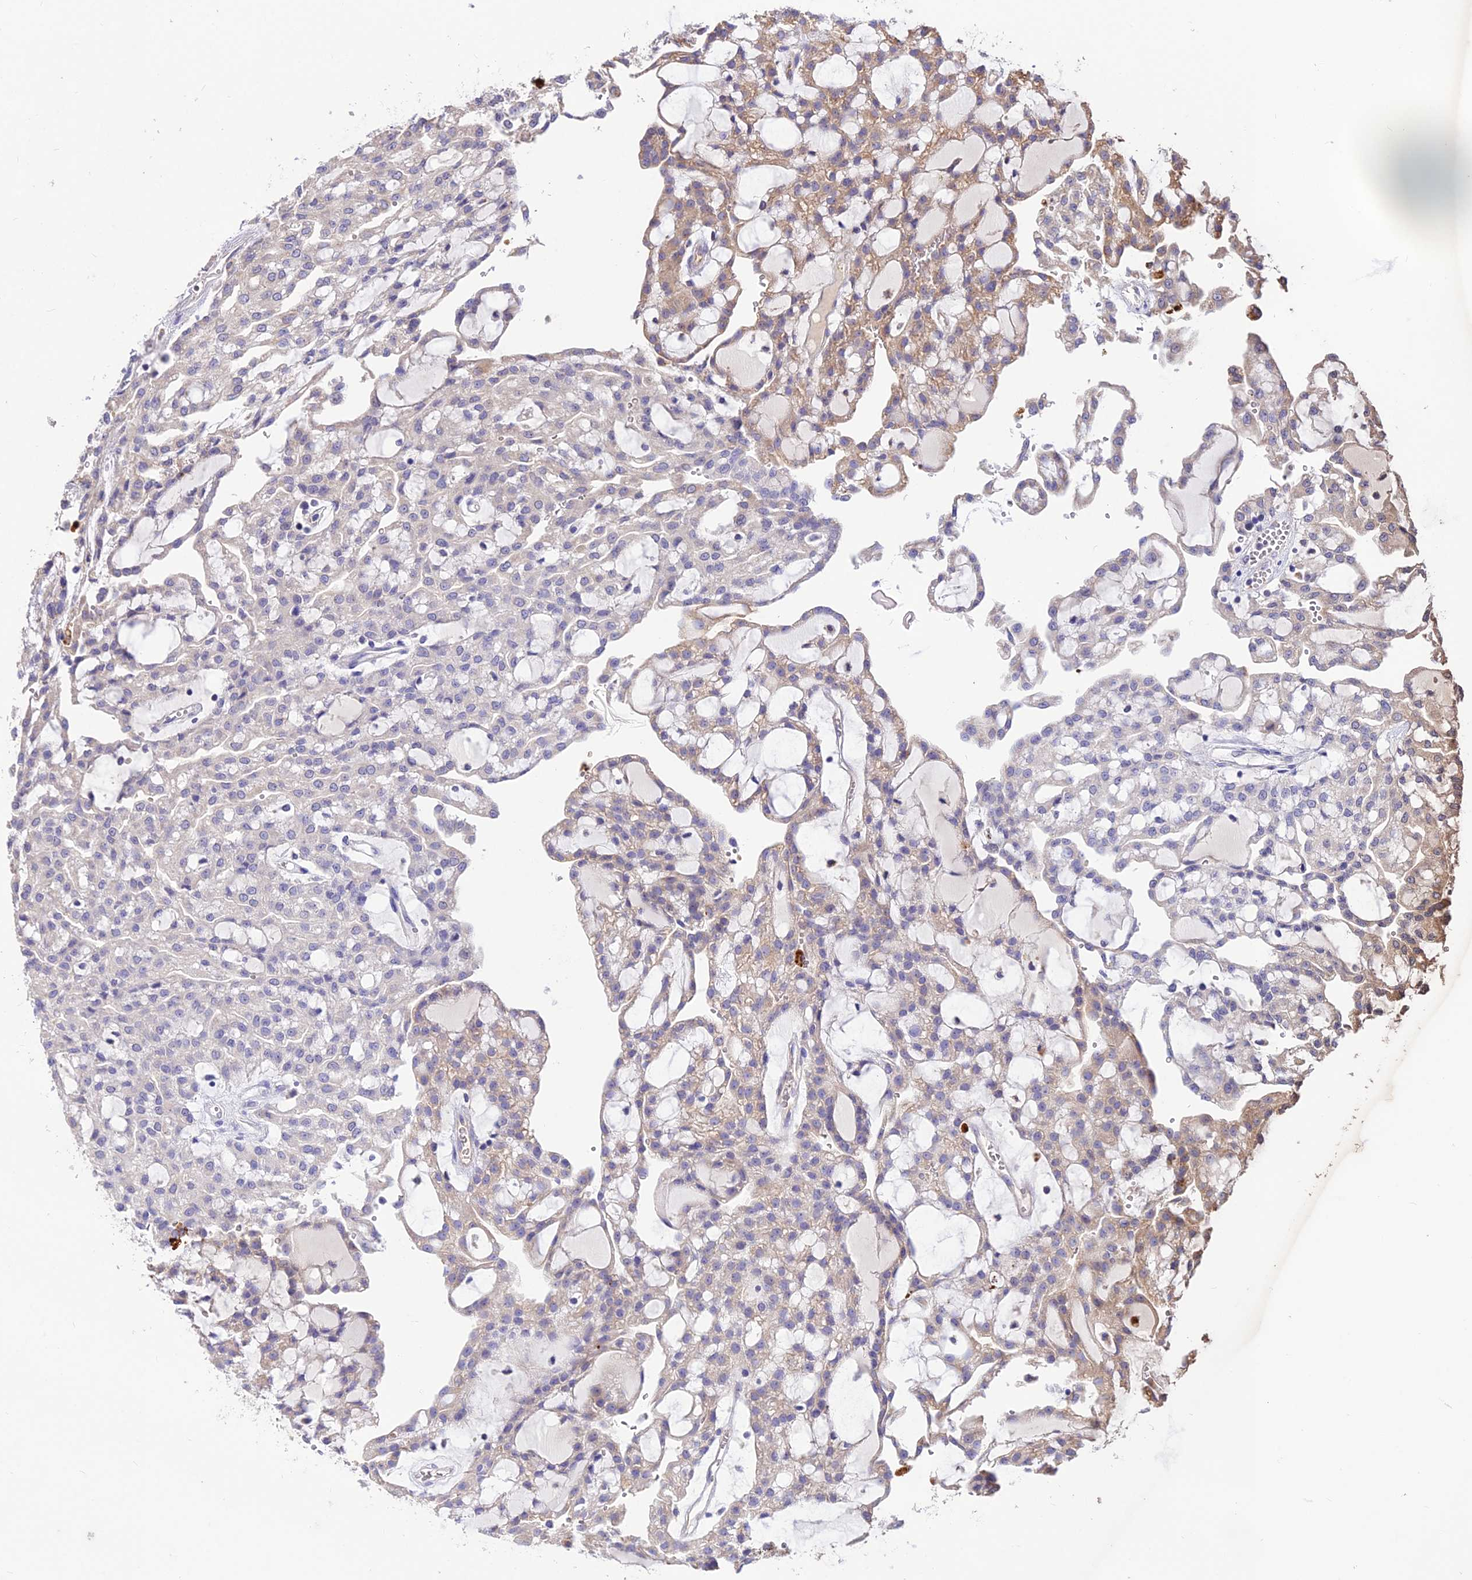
{"staining": {"intensity": "weak", "quantity": "25%-75%", "location": "cytoplasmic/membranous"}, "tissue": "renal cancer", "cell_type": "Tumor cells", "image_type": "cancer", "snomed": [{"axis": "morphology", "description": "Adenocarcinoma, NOS"}, {"axis": "topography", "description": "Kidney"}], "caption": "Tumor cells exhibit weak cytoplasmic/membranous positivity in approximately 25%-75% of cells in renal cancer.", "gene": "SDHD", "patient": {"sex": "male", "age": 63}}